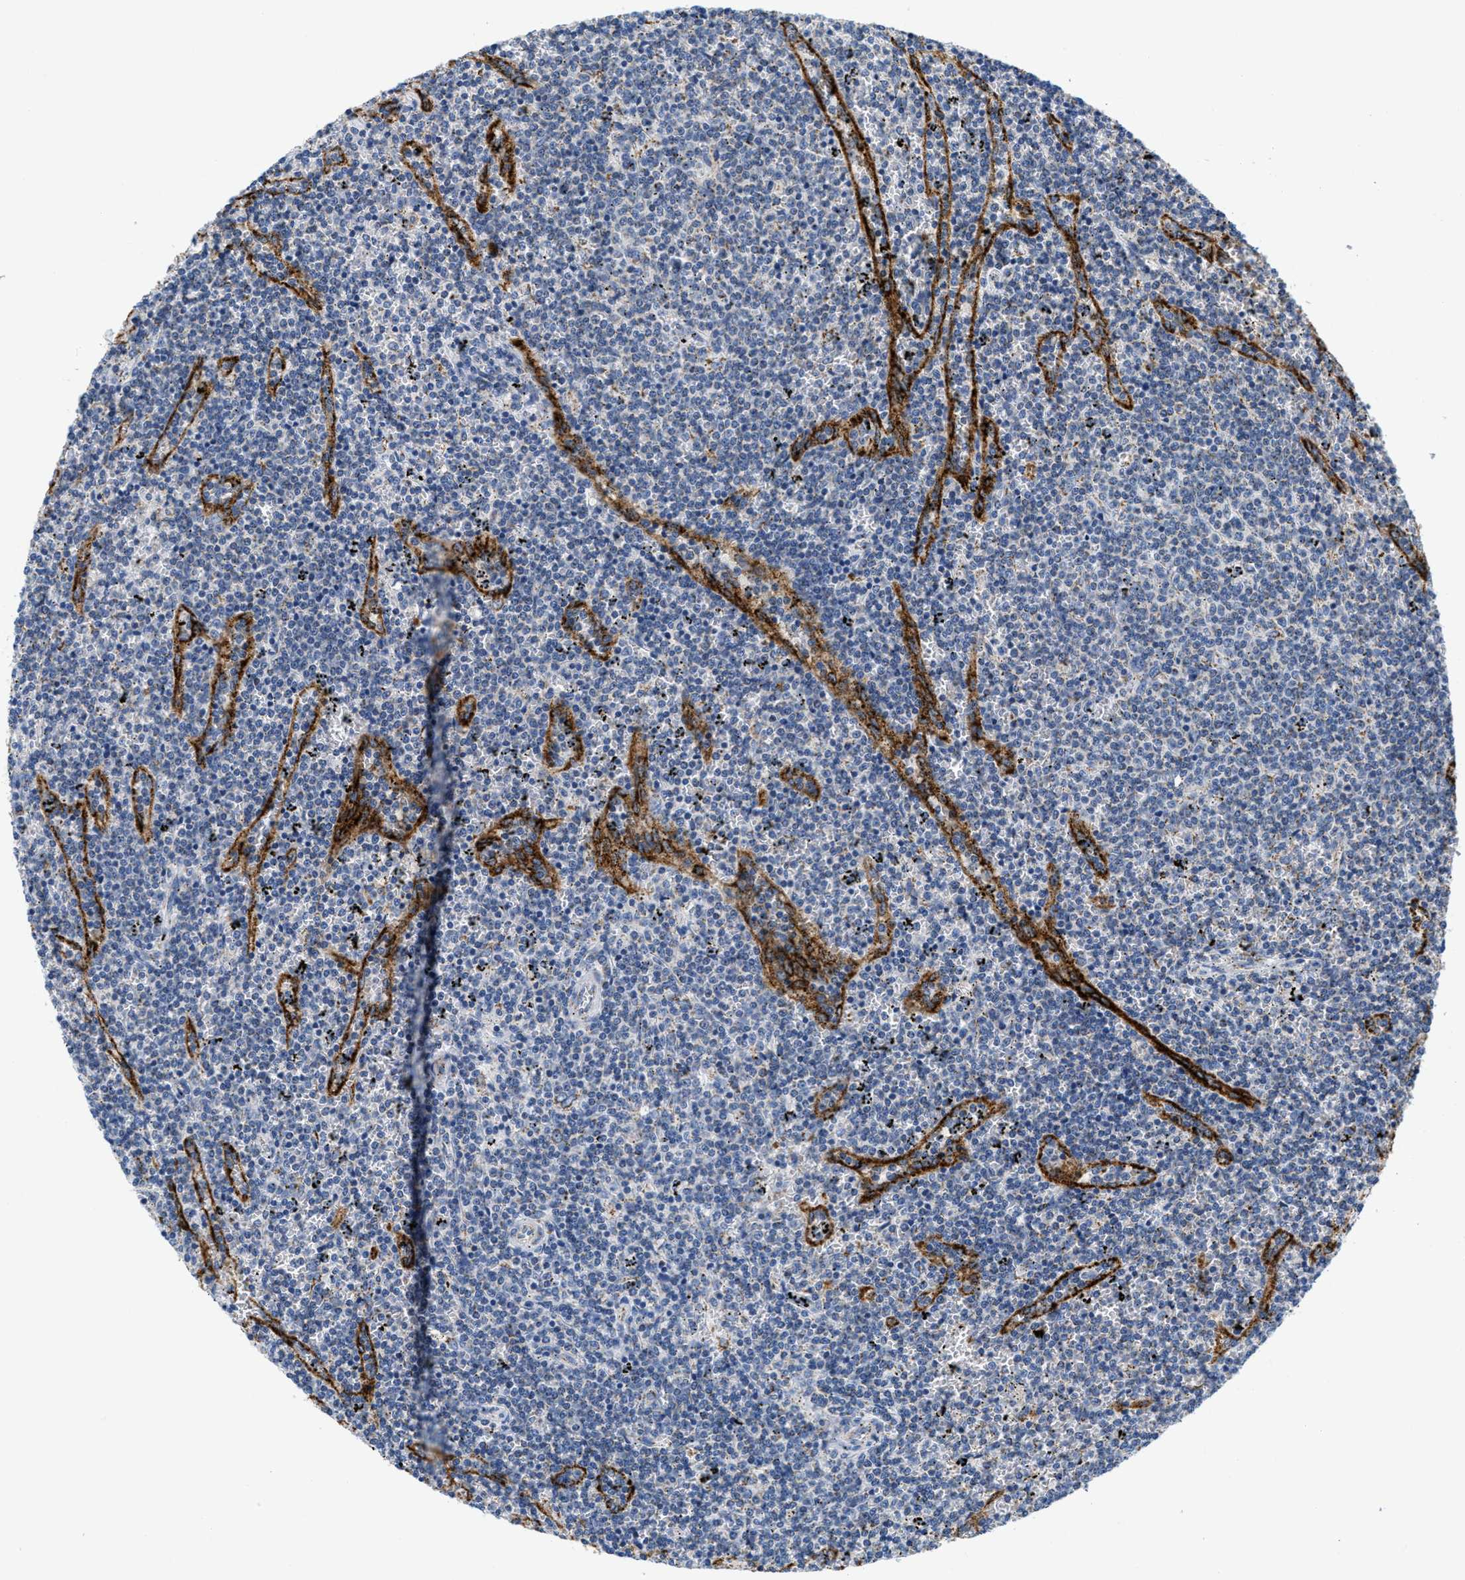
{"staining": {"intensity": "negative", "quantity": "none", "location": "none"}, "tissue": "lymphoma", "cell_type": "Tumor cells", "image_type": "cancer", "snomed": [{"axis": "morphology", "description": "Malignant lymphoma, non-Hodgkin's type, Low grade"}, {"axis": "topography", "description": "Spleen"}], "caption": "Immunohistochemical staining of lymphoma demonstrates no significant positivity in tumor cells. The staining was performed using DAB (3,3'-diaminobenzidine) to visualize the protein expression in brown, while the nuclei were stained in blue with hematoxylin (Magnification: 20x).", "gene": "KCNJ5", "patient": {"sex": "female", "age": 50}}